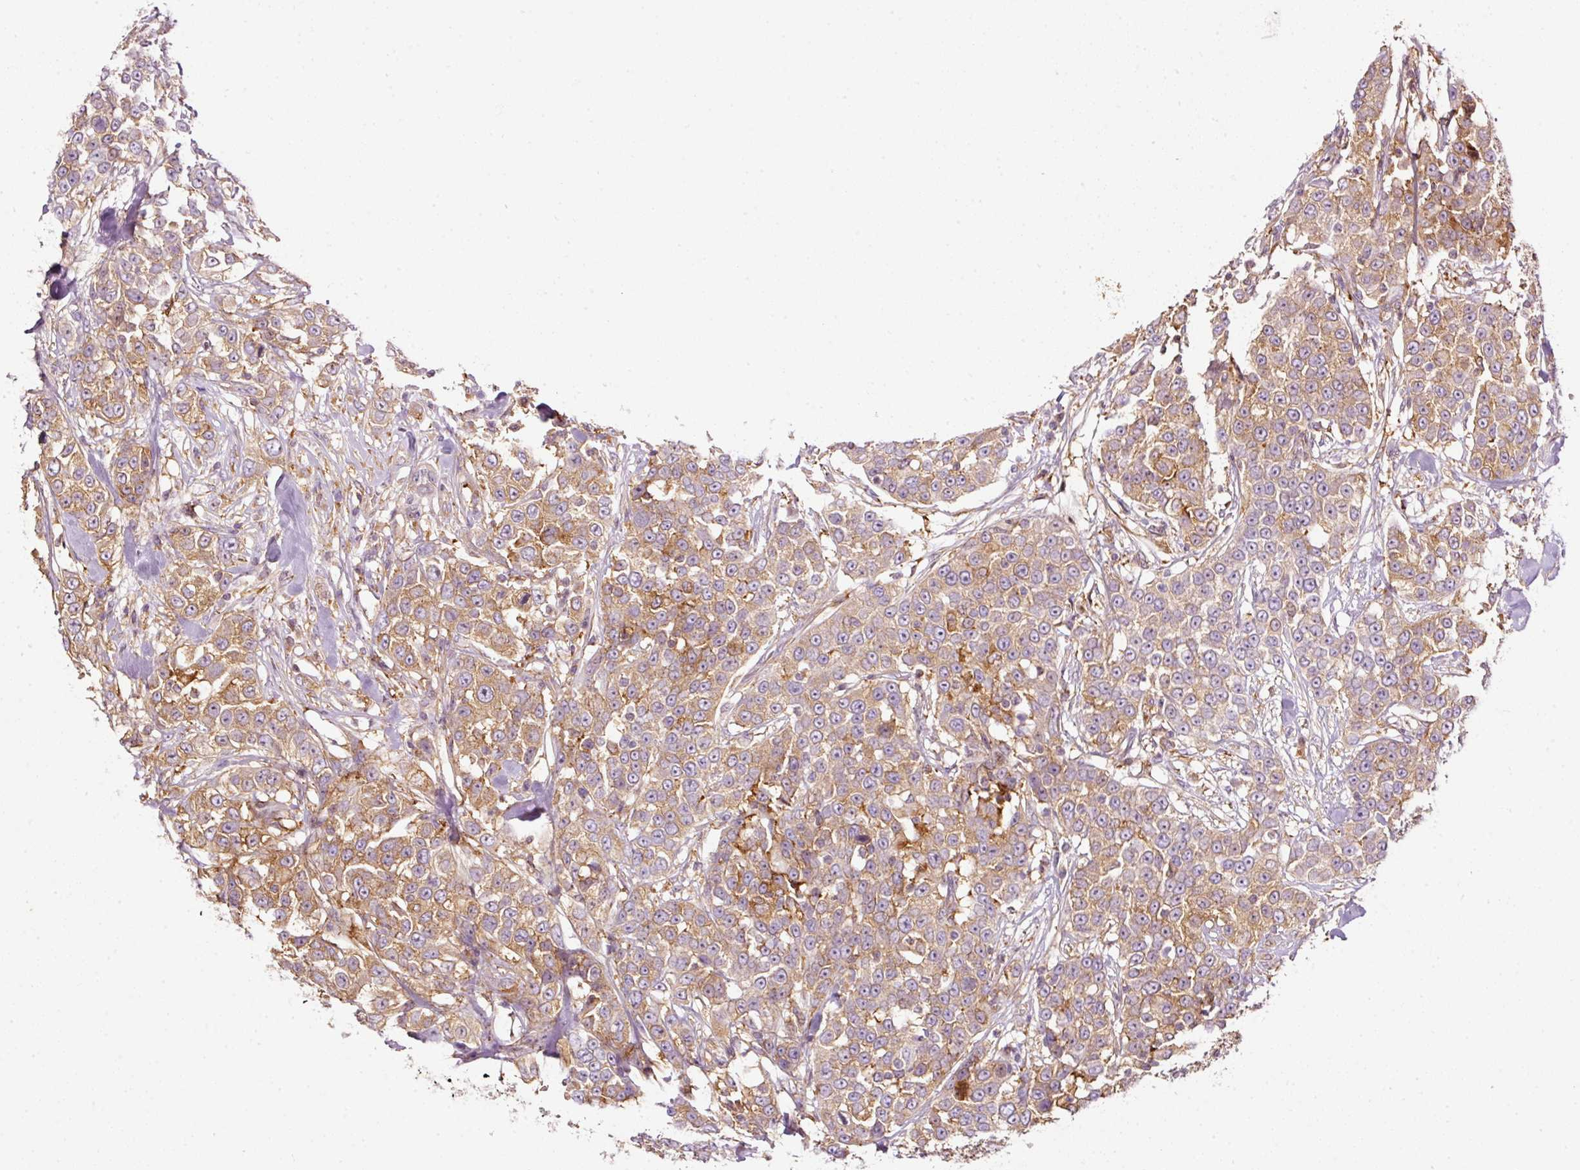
{"staining": {"intensity": "moderate", "quantity": ">75%", "location": "cytoplasmic/membranous"}, "tissue": "urothelial cancer", "cell_type": "Tumor cells", "image_type": "cancer", "snomed": [{"axis": "morphology", "description": "Urothelial carcinoma, High grade"}, {"axis": "topography", "description": "Urinary bladder"}], "caption": "High-grade urothelial carcinoma was stained to show a protein in brown. There is medium levels of moderate cytoplasmic/membranous staining in about >75% of tumor cells.", "gene": "SCNM1", "patient": {"sex": "female", "age": 80}}